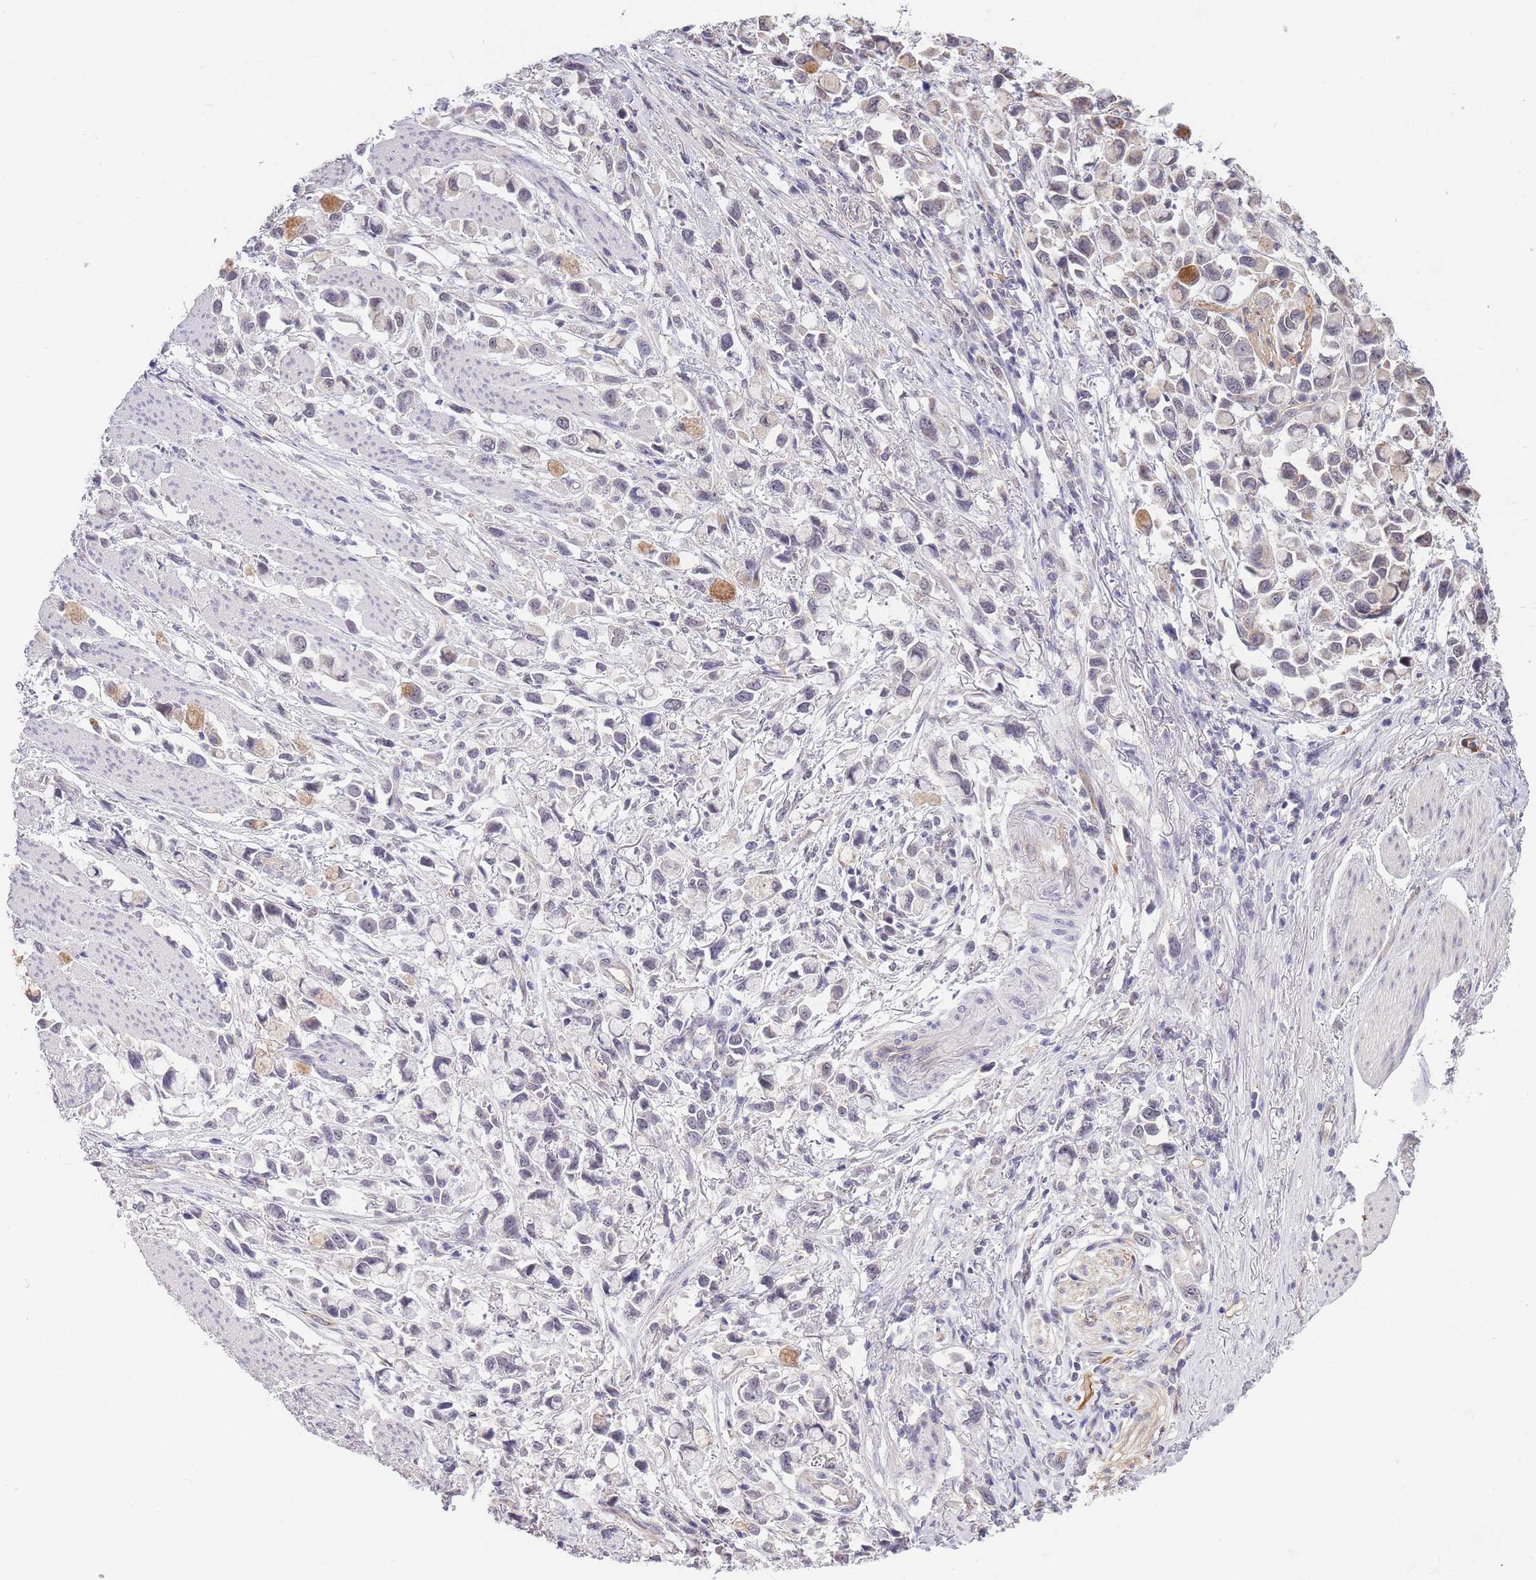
{"staining": {"intensity": "moderate", "quantity": "<25%", "location": "cytoplasmic/membranous"}, "tissue": "stomach cancer", "cell_type": "Tumor cells", "image_type": "cancer", "snomed": [{"axis": "morphology", "description": "Adenocarcinoma, NOS"}, {"axis": "topography", "description": "Stomach"}], "caption": "A histopathology image of human stomach adenocarcinoma stained for a protein displays moderate cytoplasmic/membranous brown staining in tumor cells.", "gene": "C19orf25", "patient": {"sex": "female", "age": 81}}